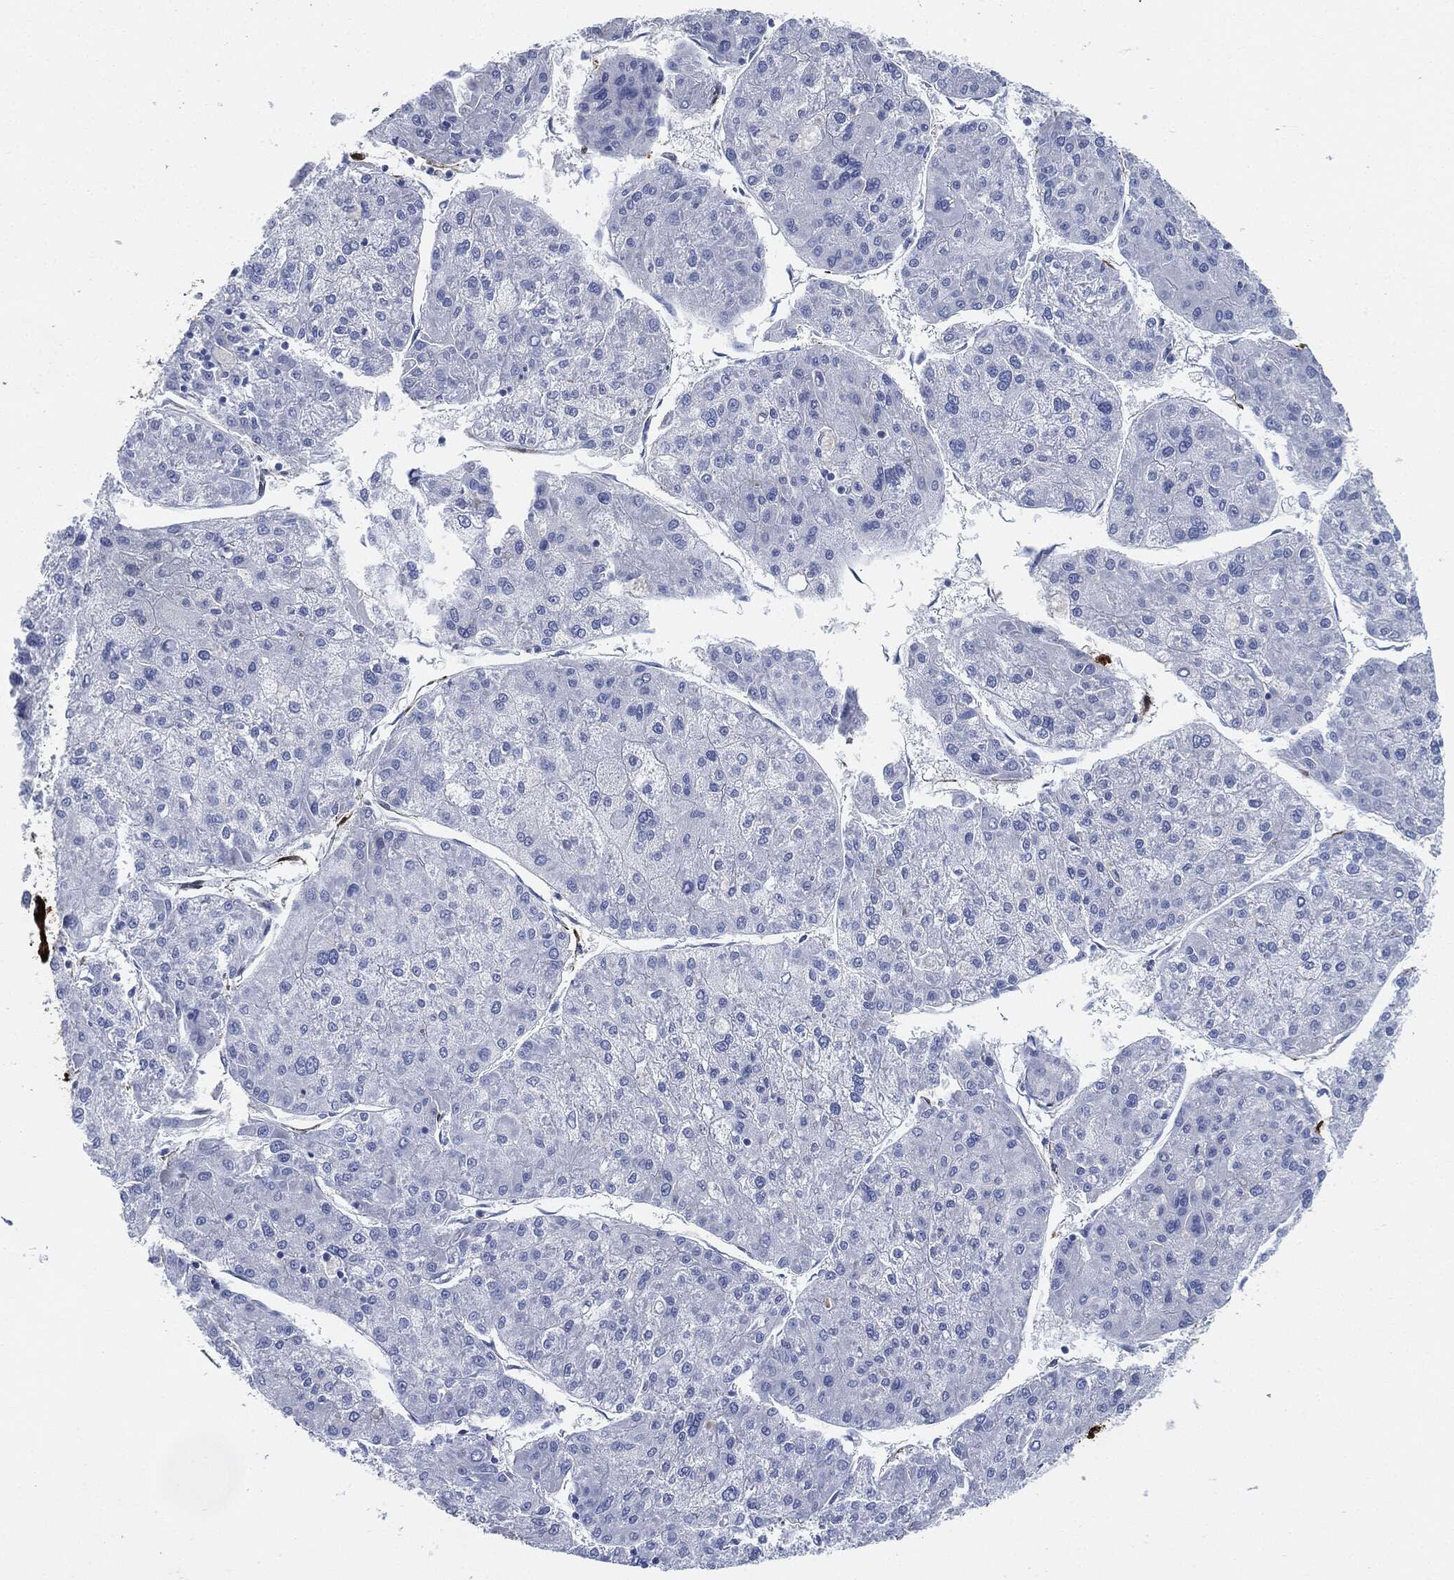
{"staining": {"intensity": "negative", "quantity": "none", "location": "none"}, "tissue": "liver cancer", "cell_type": "Tumor cells", "image_type": "cancer", "snomed": [{"axis": "morphology", "description": "Carcinoma, Hepatocellular, NOS"}, {"axis": "topography", "description": "Liver"}], "caption": "This is an IHC histopathology image of liver cancer. There is no expression in tumor cells.", "gene": "TAGLN", "patient": {"sex": "male", "age": 43}}